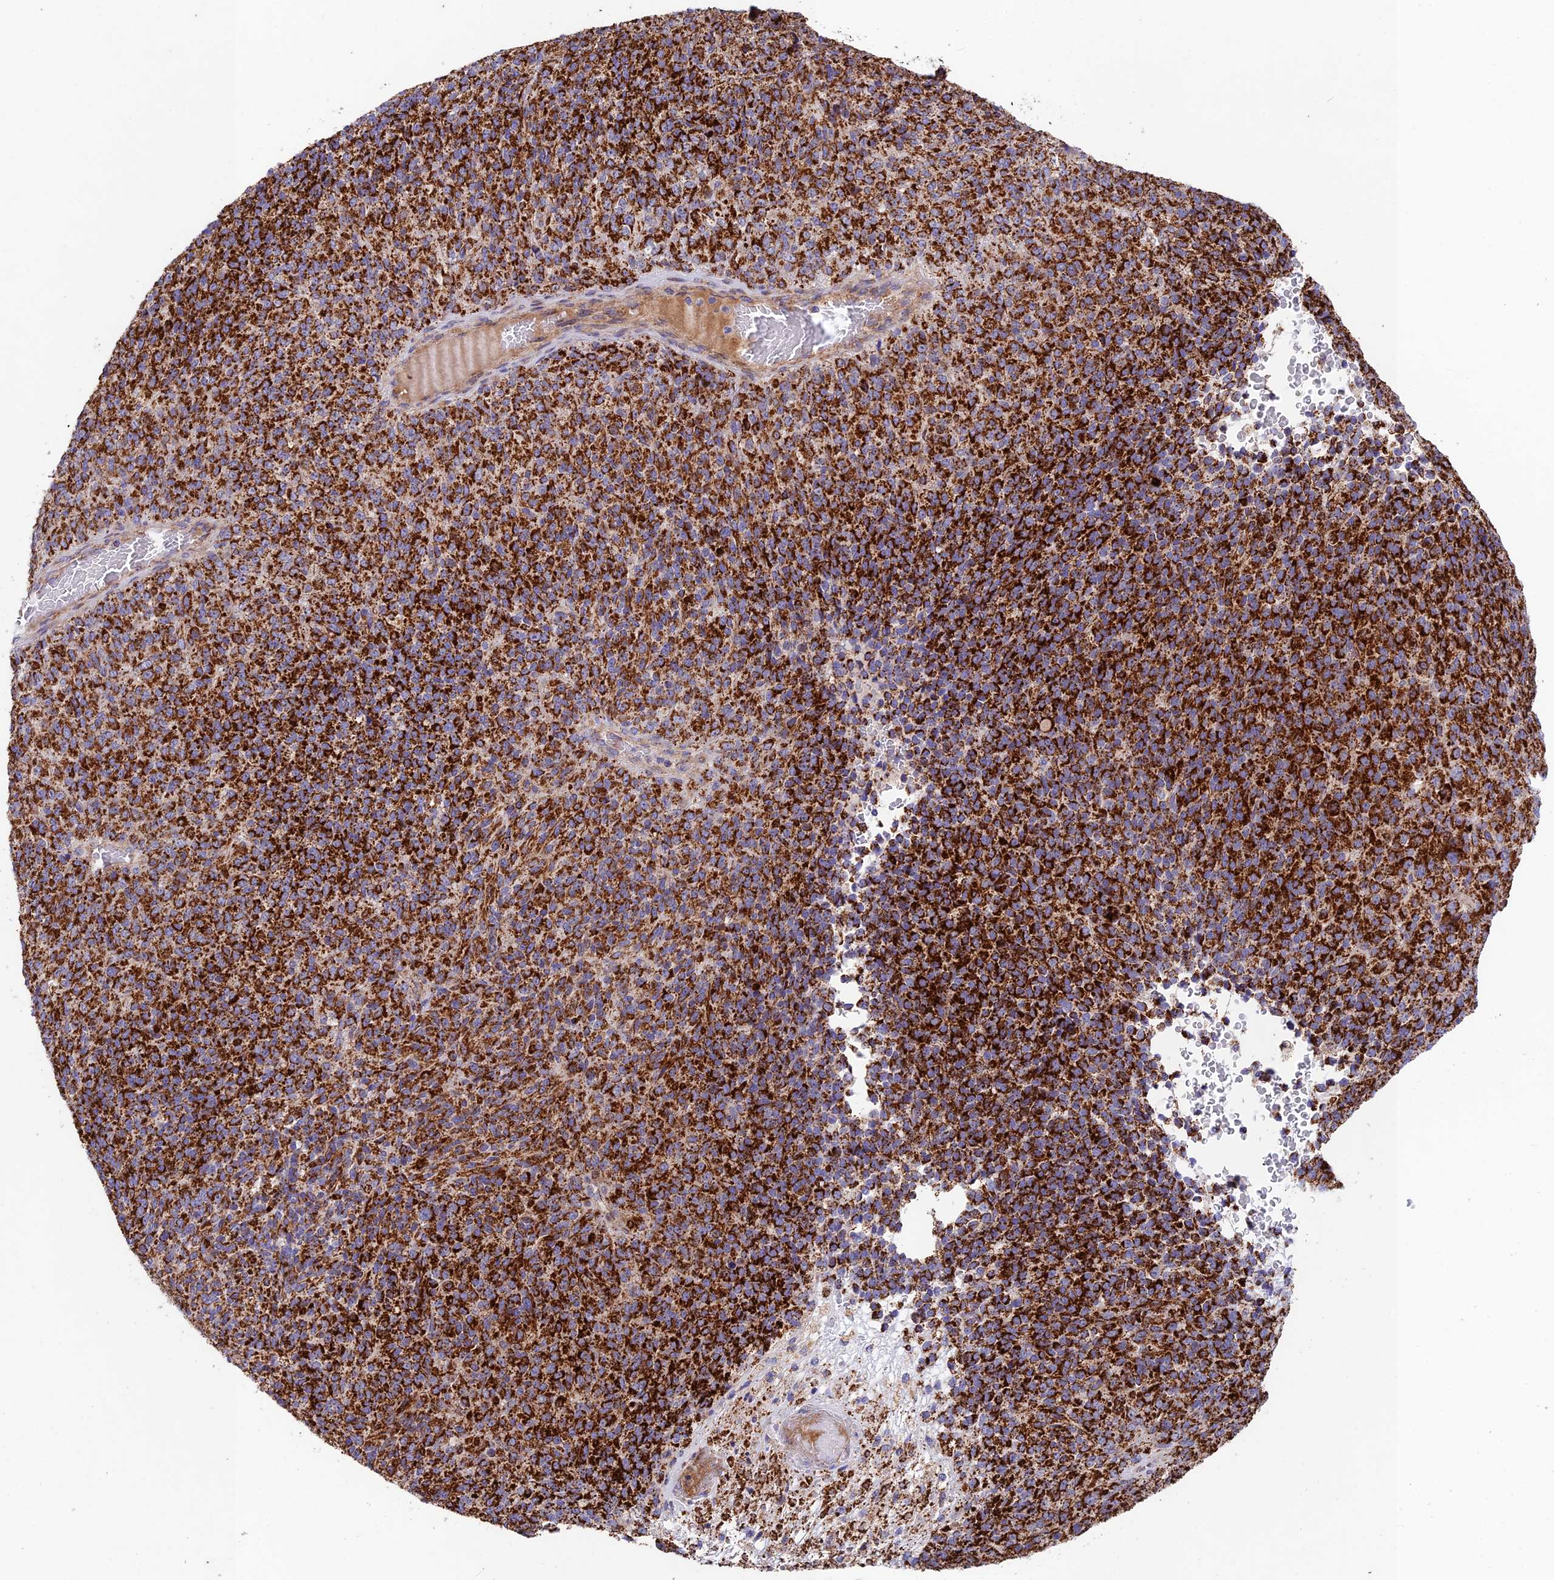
{"staining": {"intensity": "strong", "quantity": ">75%", "location": "cytoplasmic/membranous"}, "tissue": "melanoma", "cell_type": "Tumor cells", "image_type": "cancer", "snomed": [{"axis": "morphology", "description": "Malignant melanoma, Metastatic site"}, {"axis": "topography", "description": "Brain"}], "caption": "DAB immunohistochemical staining of malignant melanoma (metastatic site) demonstrates strong cytoplasmic/membranous protein expression in about >75% of tumor cells.", "gene": "KHDC3L", "patient": {"sex": "female", "age": 56}}